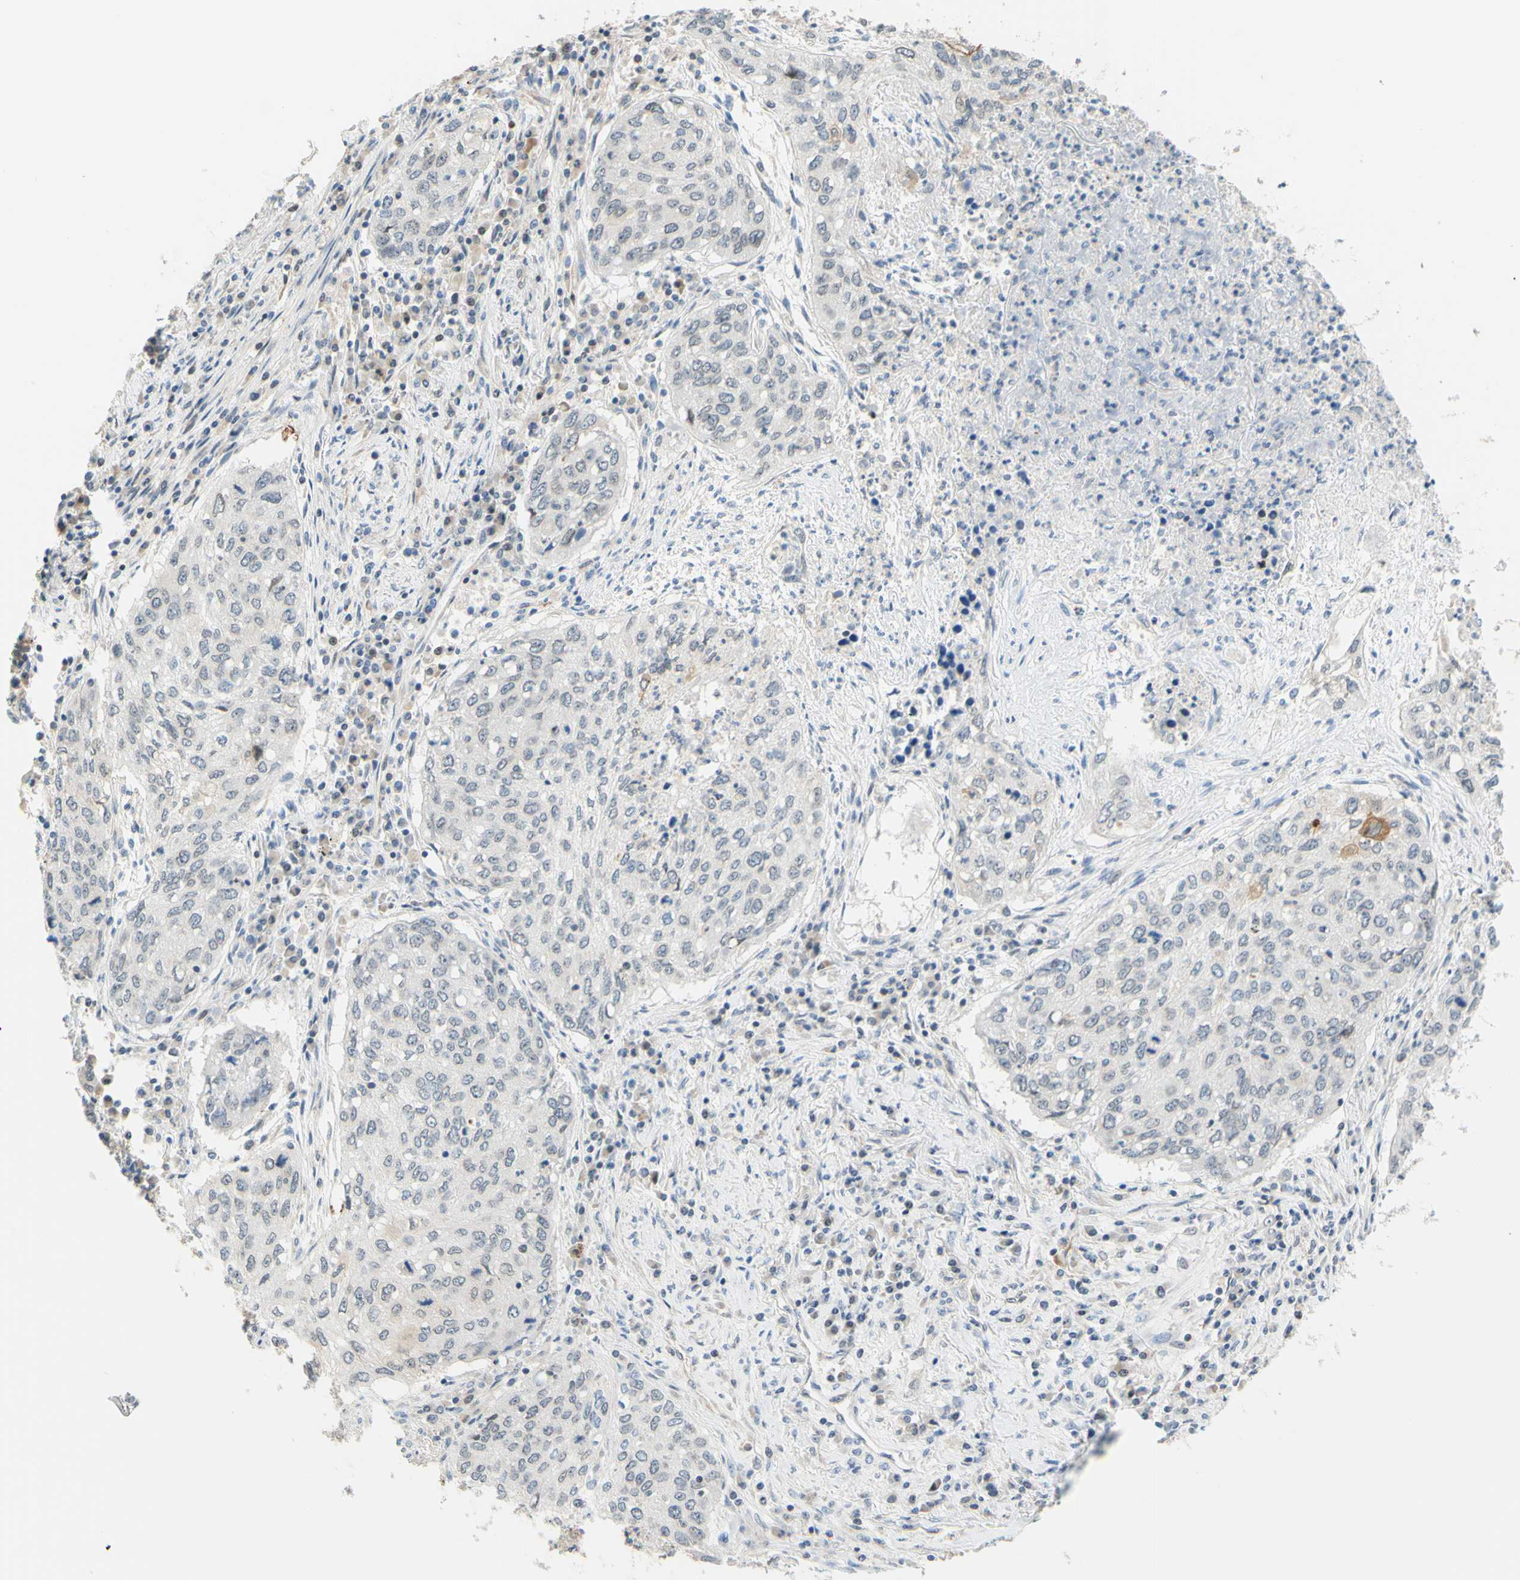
{"staining": {"intensity": "negative", "quantity": "none", "location": "none"}, "tissue": "lung cancer", "cell_type": "Tumor cells", "image_type": "cancer", "snomed": [{"axis": "morphology", "description": "Squamous cell carcinoma, NOS"}, {"axis": "topography", "description": "Lung"}], "caption": "Protein analysis of lung cancer exhibits no significant staining in tumor cells.", "gene": "C2CD2L", "patient": {"sex": "female", "age": 63}}